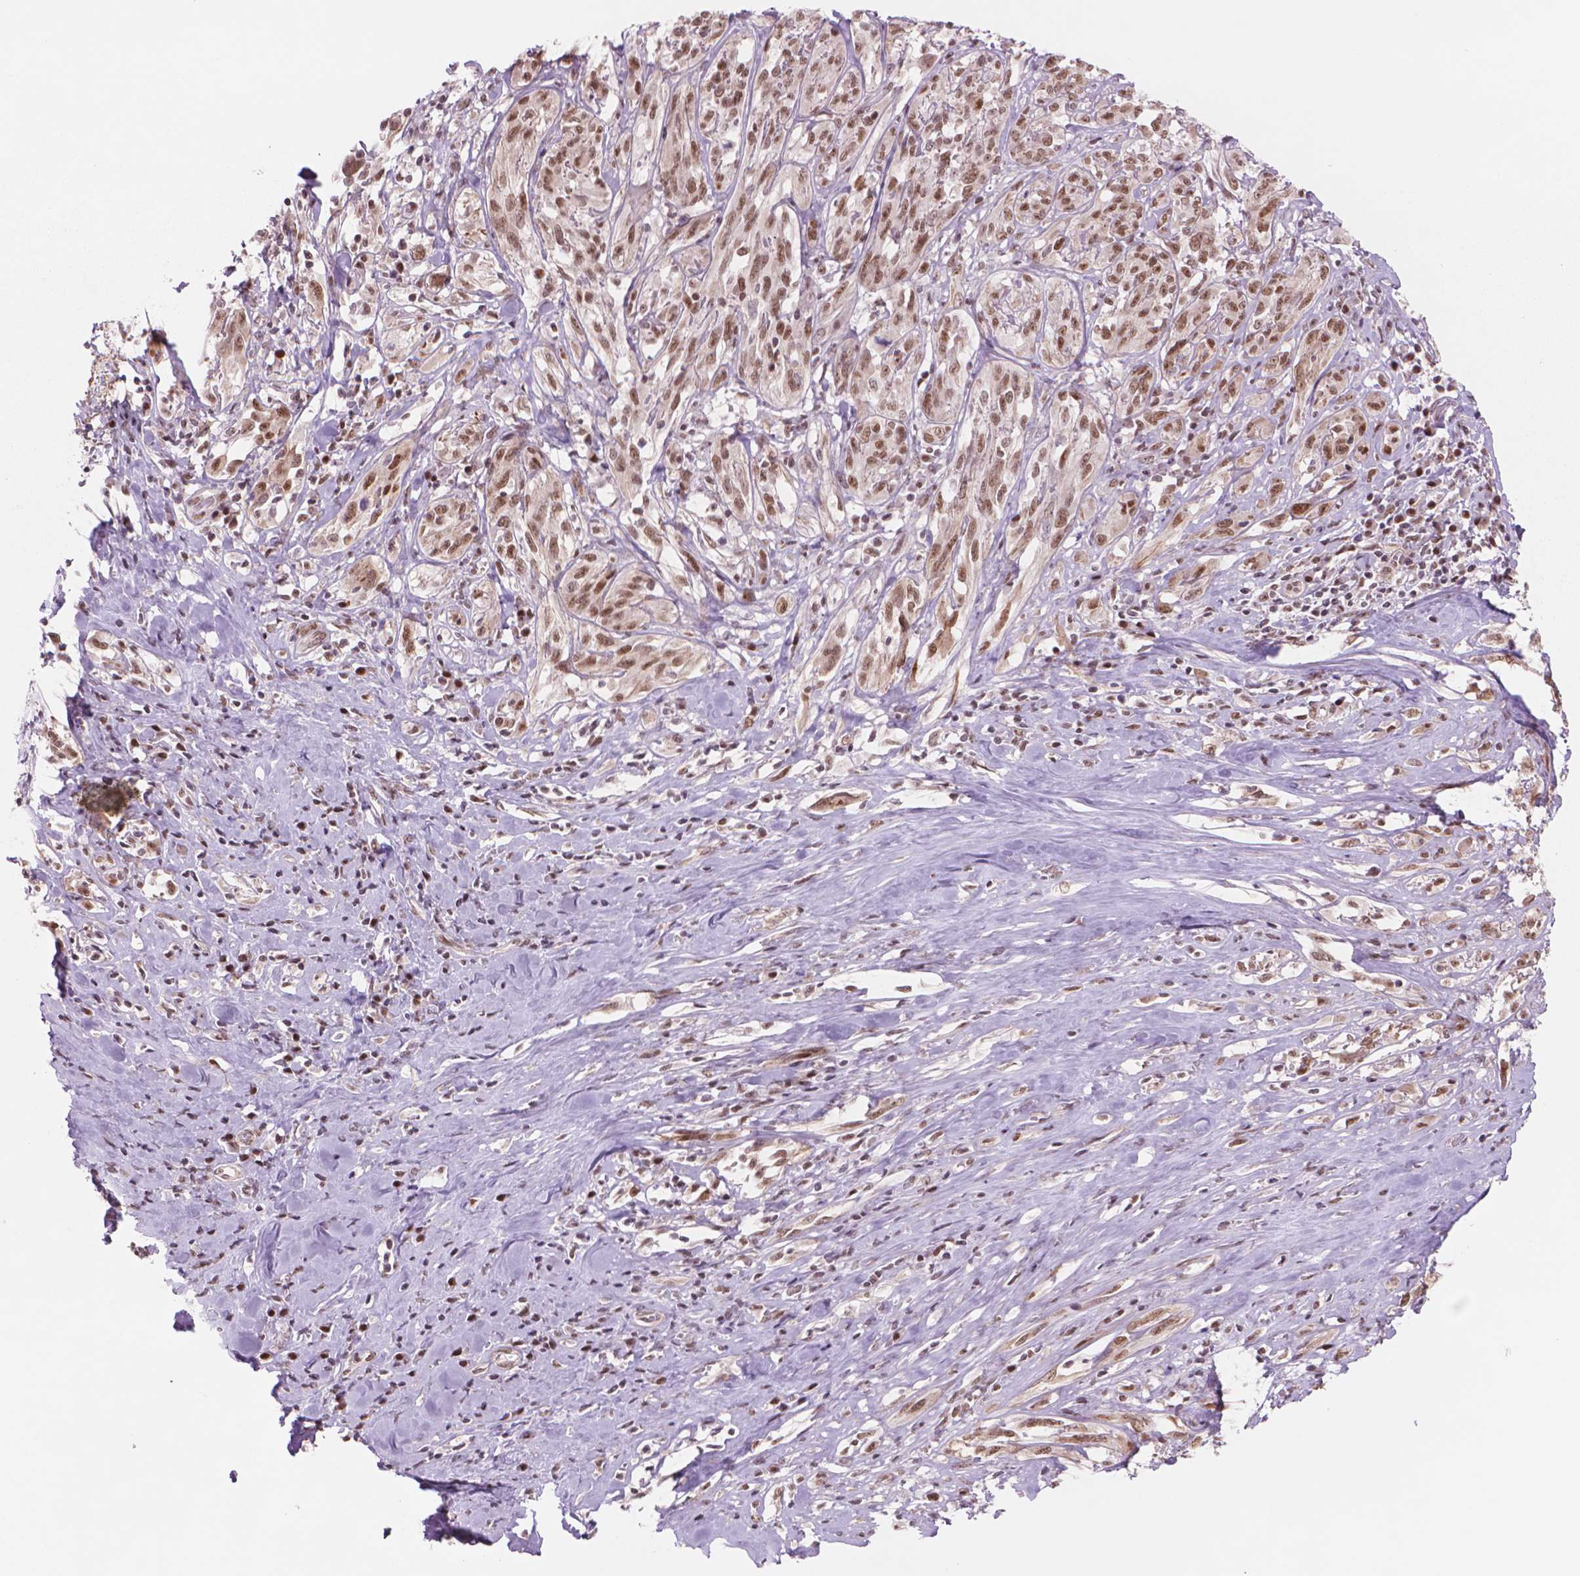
{"staining": {"intensity": "moderate", "quantity": ">75%", "location": "nuclear"}, "tissue": "melanoma", "cell_type": "Tumor cells", "image_type": "cancer", "snomed": [{"axis": "morphology", "description": "Malignant melanoma, NOS"}, {"axis": "topography", "description": "Skin"}], "caption": "Moderate nuclear positivity for a protein is present in approximately >75% of tumor cells of malignant melanoma using IHC.", "gene": "POLR3D", "patient": {"sex": "female", "age": 91}}